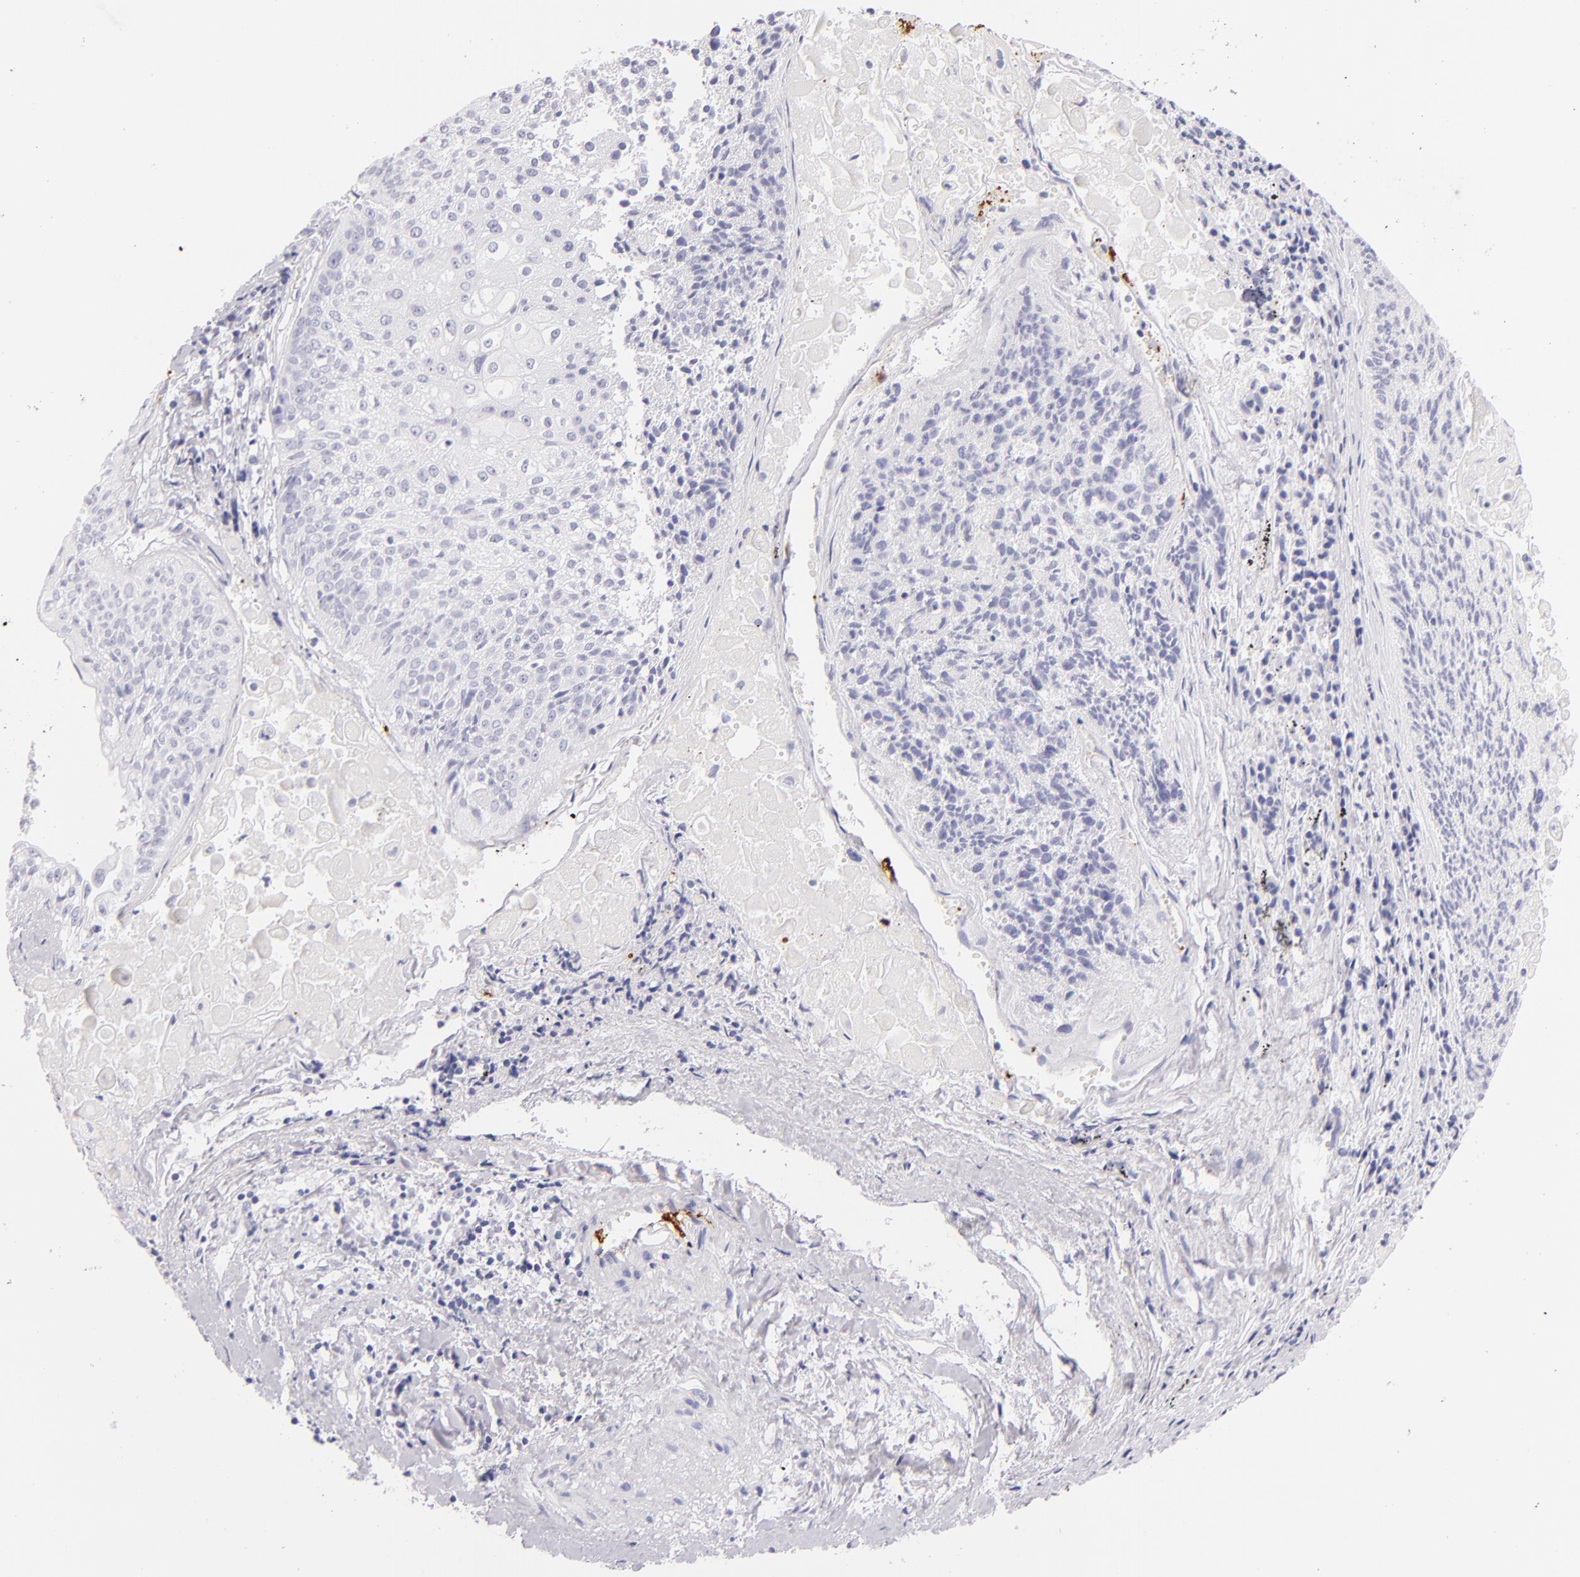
{"staining": {"intensity": "negative", "quantity": "none", "location": "none"}, "tissue": "lung cancer", "cell_type": "Tumor cells", "image_type": "cancer", "snomed": [{"axis": "morphology", "description": "Adenocarcinoma, NOS"}, {"axis": "topography", "description": "Lung"}], "caption": "The micrograph displays no significant positivity in tumor cells of lung adenocarcinoma.", "gene": "GP1BA", "patient": {"sex": "male", "age": 60}}